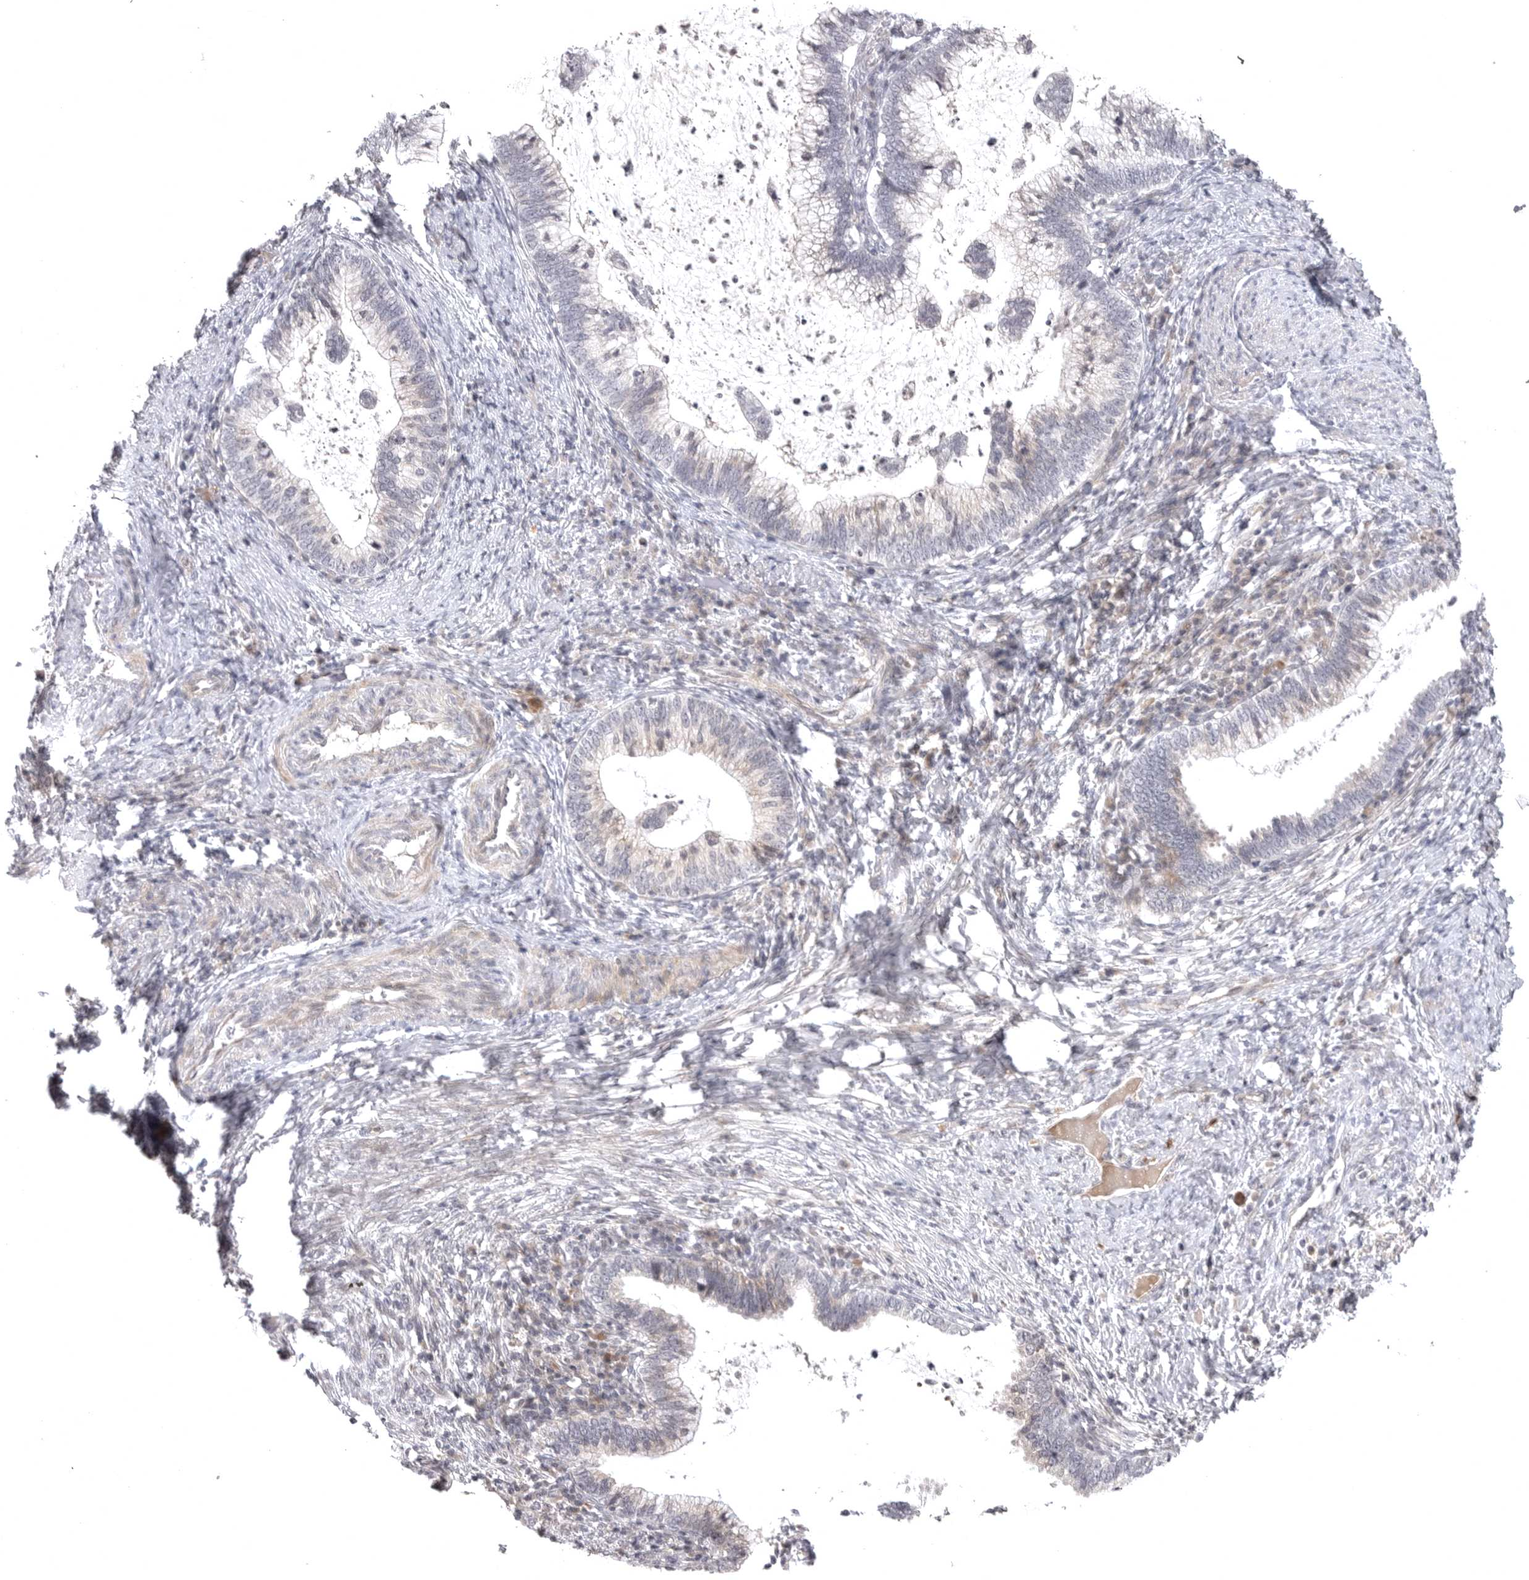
{"staining": {"intensity": "negative", "quantity": "none", "location": "none"}, "tissue": "cervical cancer", "cell_type": "Tumor cells", "image_type": "cancer", "snomed": [{"axis": "morphology", "description": "Adenocarcinoma, NOS"}, {"axis": "topography", "description": "Cervix"}], "caption": "This is an IHC histopathology image of human cervical cancer (adenocarcinoma). There is no expression in tumor cells.", "gene": "CD300LD", "patient": {"sex": "female", "age": 36}}